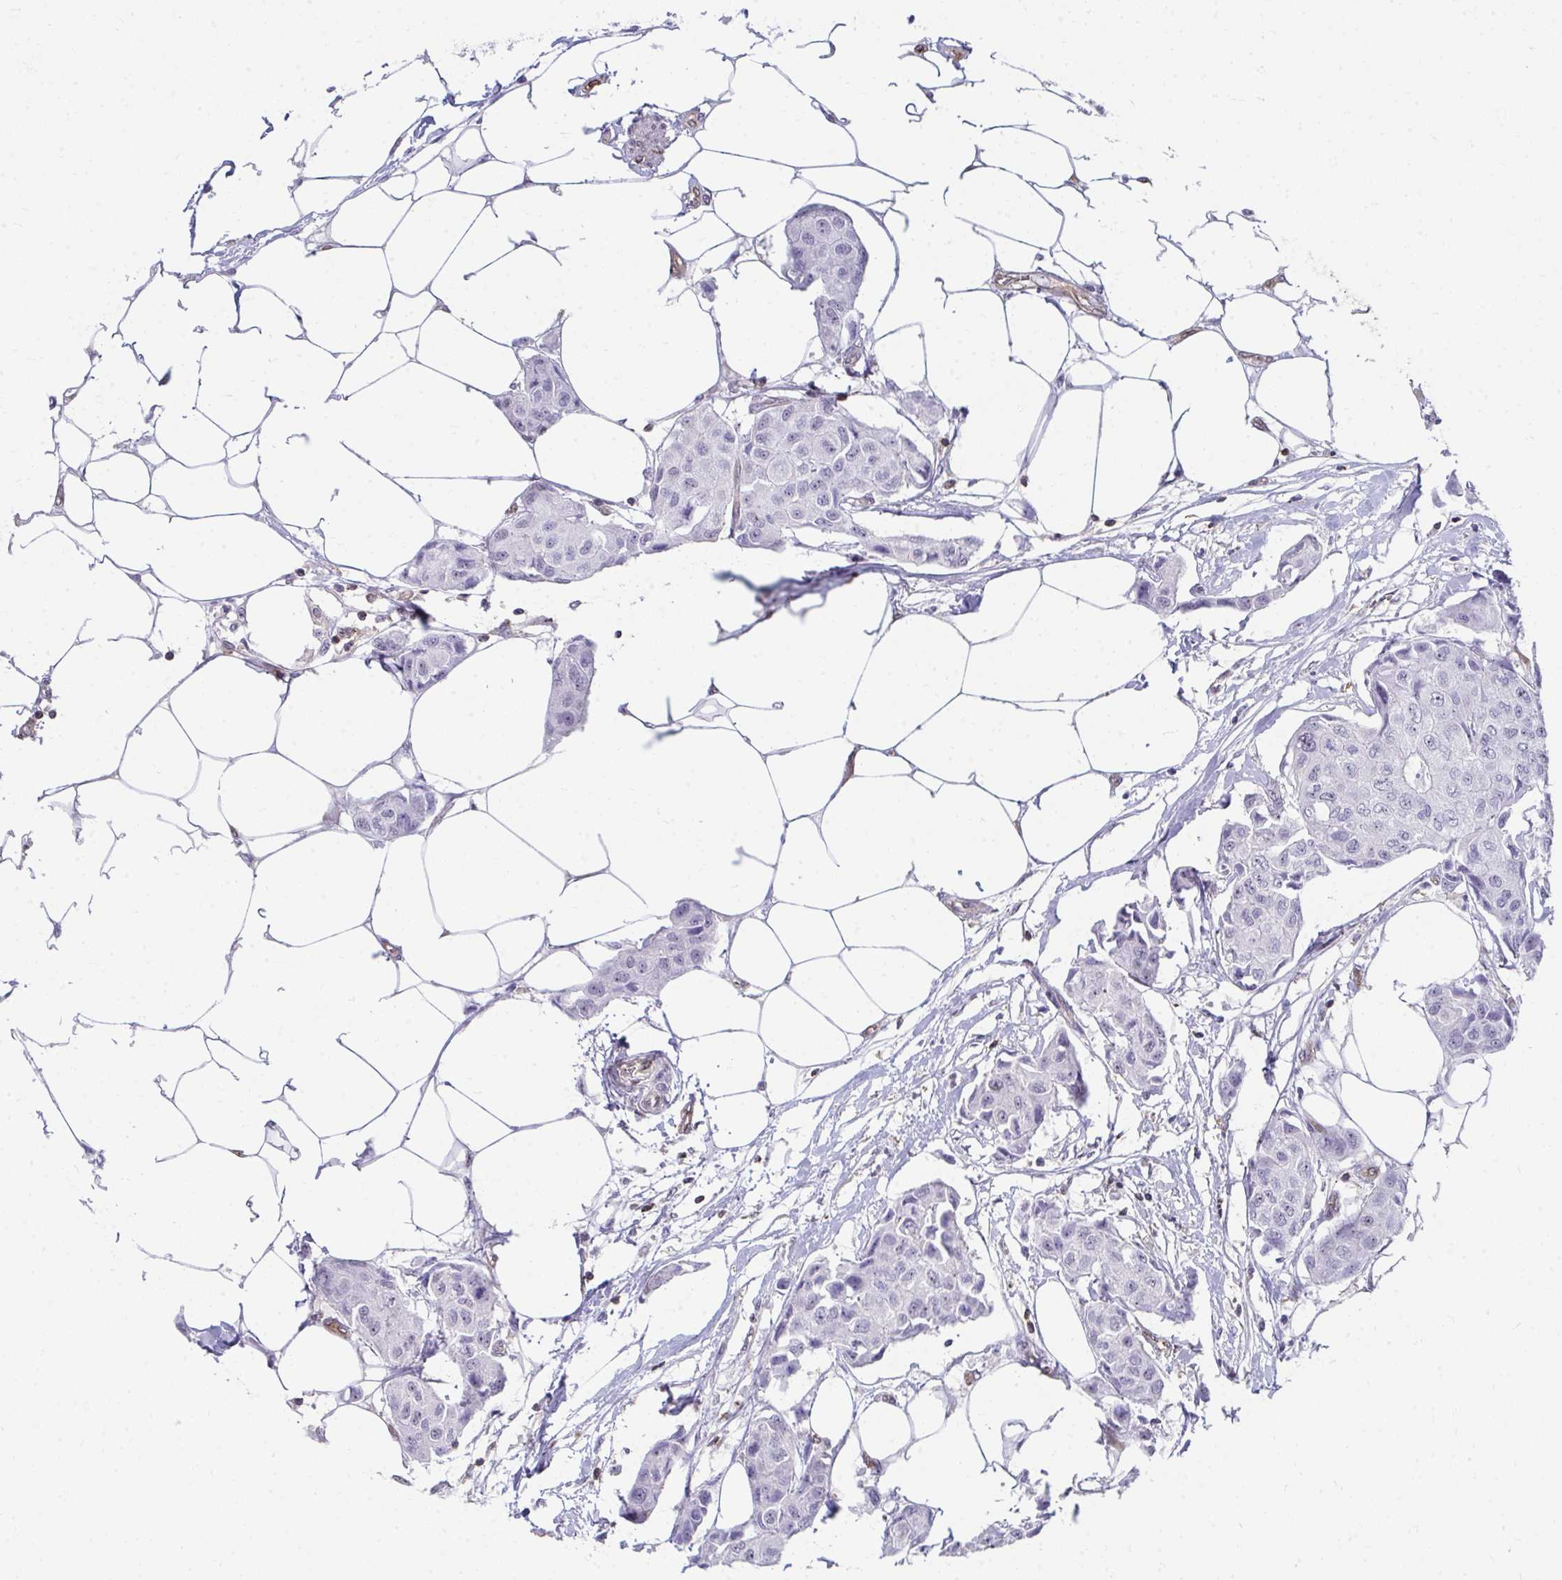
{"staining": {"intensity": "negative", "quantity": "none", "location": "none"}, "tissue": "breast cancer", "cell_type": "Tumor cells", "image_type": "cancer", "snomed": [{"axis": "morphology", "description": "Duct carcinoma"}, {"axis": "topography", "description": "Breast"}, {"axis": "topography", "description": "Lymph node"}], "caption": "Human infiltrating ductal carcinoma (breast) stained for a protein using IHC exhibits no positivity in tumor cells.", "gene": "FOXN3", "patient": {"sex": "female", "age": 80}}